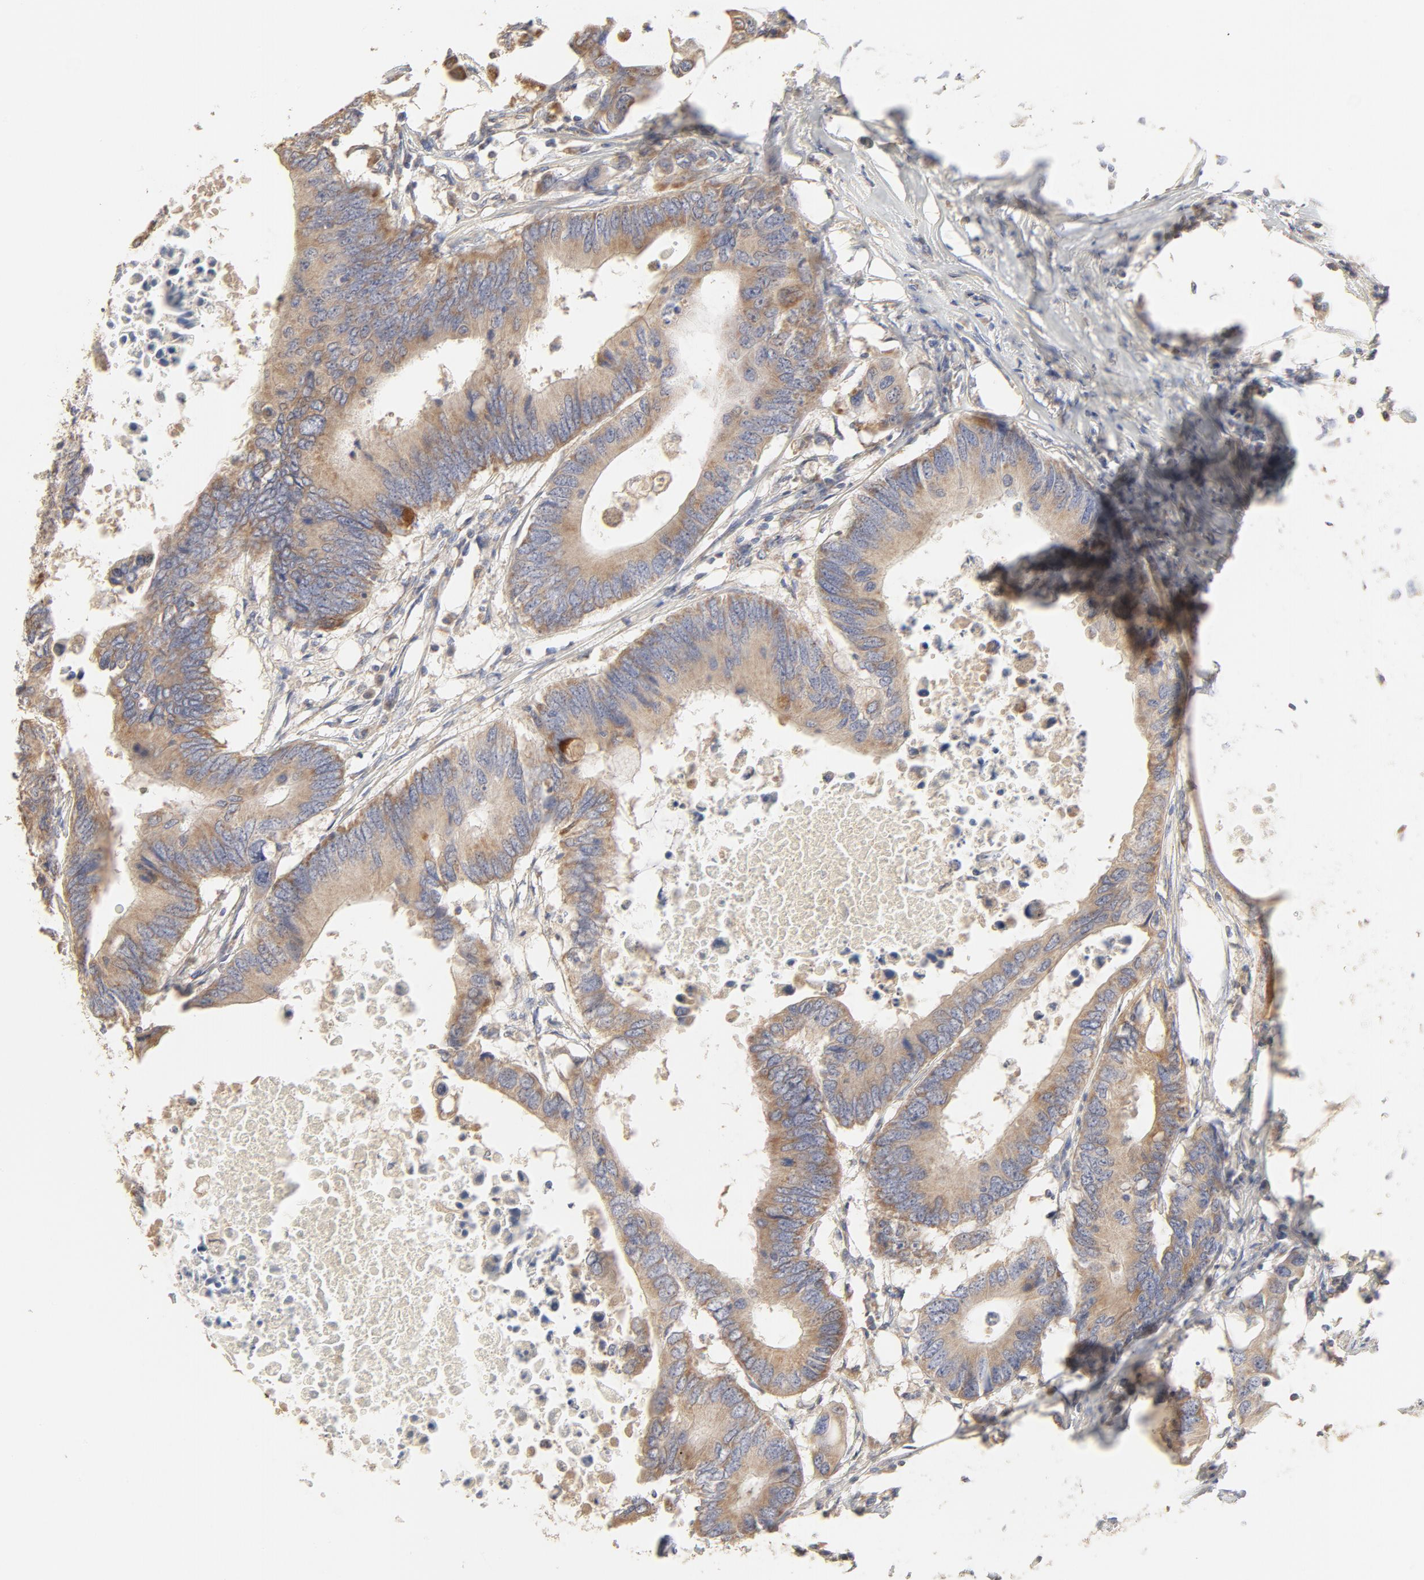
{"staining": {"intensity": "weak", "quantity": ">75%", "location": "cytoplasmic/membranous"}, "tissue": "colorectal cancer", "cell_type": "Tumor cells", "image_type": "cancer", "snomed": [{"axis": "morphology", "description": "Adenocarcinoma, NOS"}, {"axis": "topography", "description": "Colon"}], "caption": "About >75% of tumor cells in human colorectal adenocarcinoma display weak cytoplasmic/membranous protein positivity as visualized by brown immunohistochemical staining.", "gene": "FCGBP", "patient": {"sex": "male", "age": 71}}